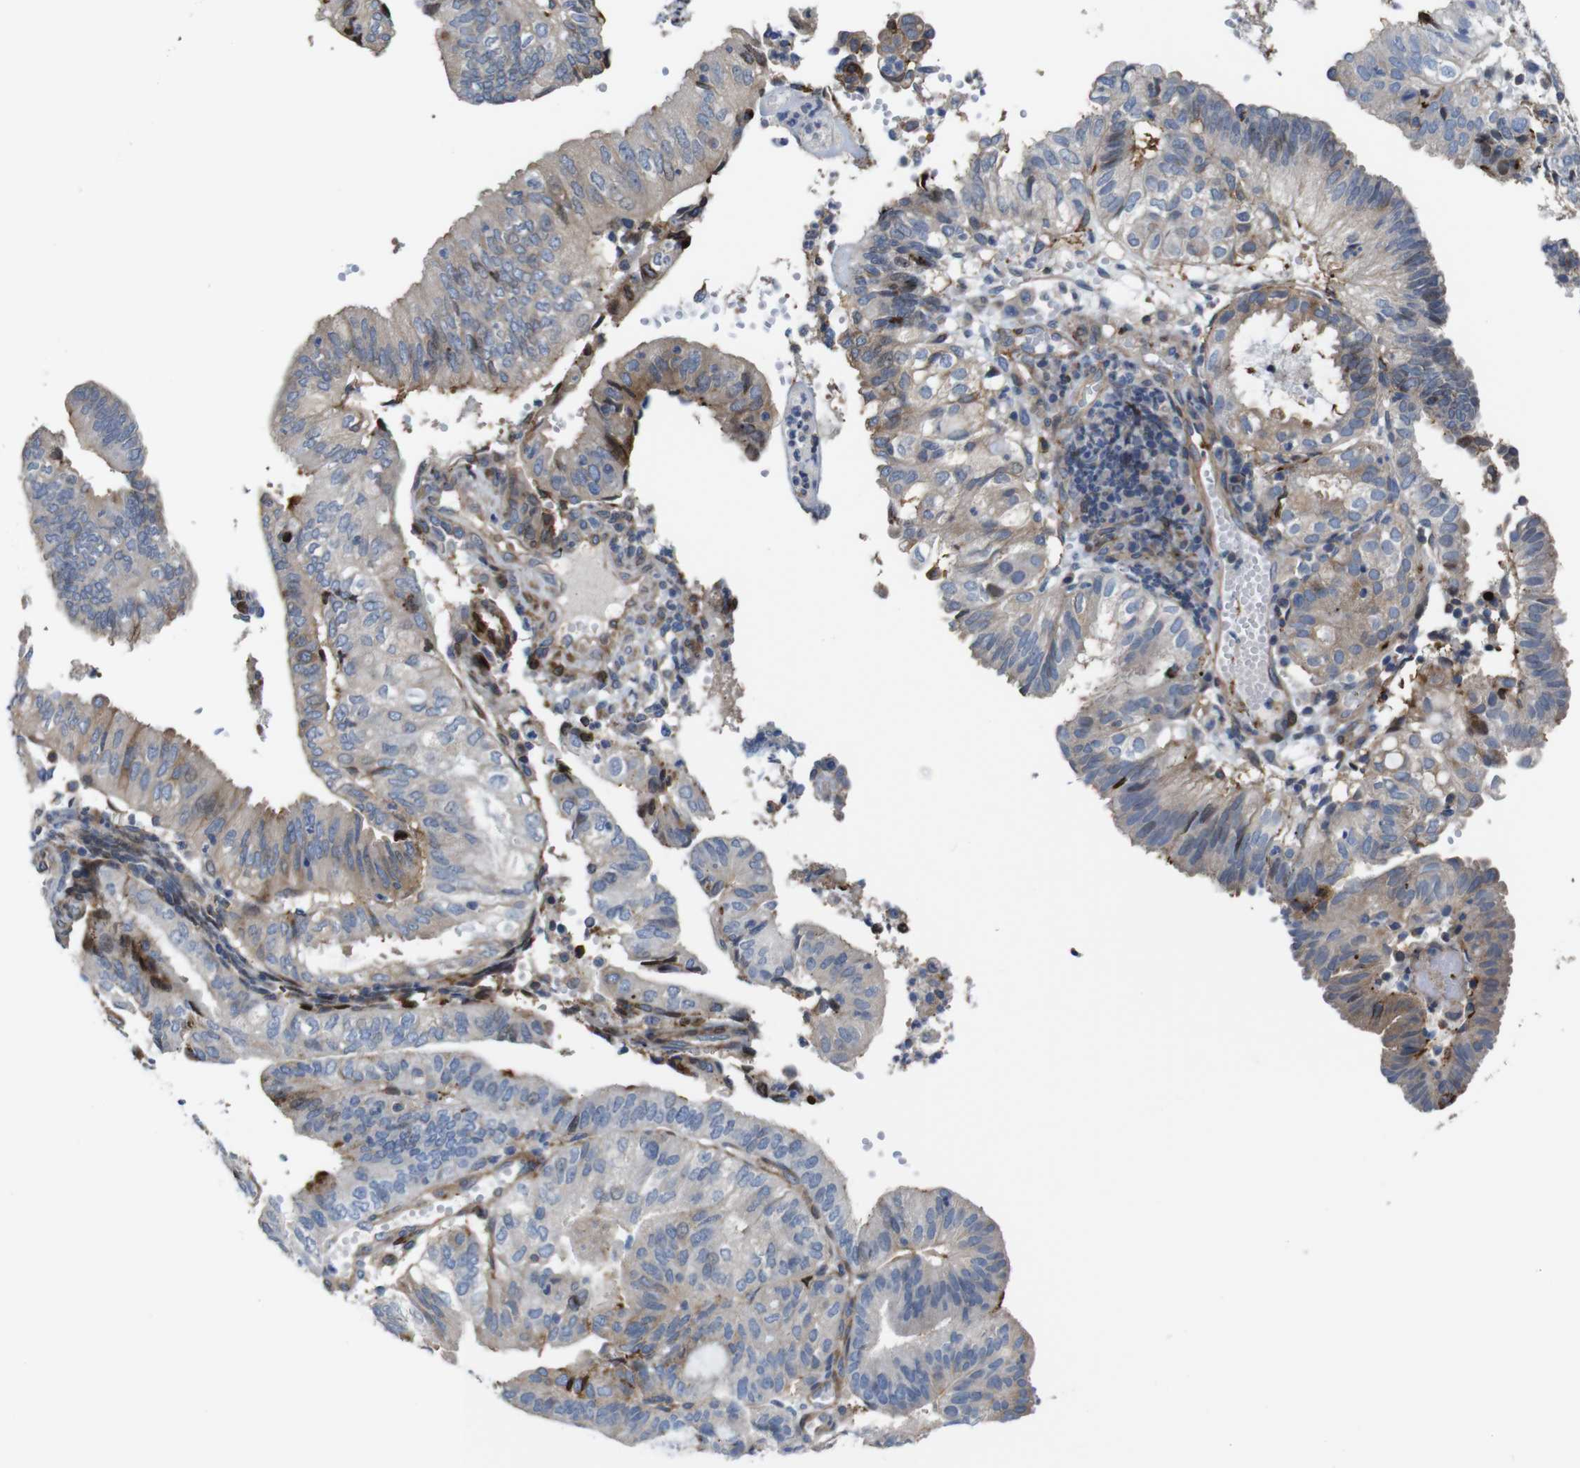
{"staining": {"intensity": "weak", "quantity": "25%-75%", "location": "cytoplasmic/membranous"}, "tissue": "endometrial cancer", "cell_type": "Tumor cells", "image_type": "cancer", "snomed": [{"axis": "morphology", "description": "Adenocarcinoma, NOS"}, {"axis": "topography", "description": "Uterus"}], "caption": "An image of adenocarcinoma (endometrial) stained for a protein exhibits weak cytoplasmic/membranous brown staining in tumor cells.", "gene": "PCOLCE2", "patient": {"sex": "female", "age": 60}}